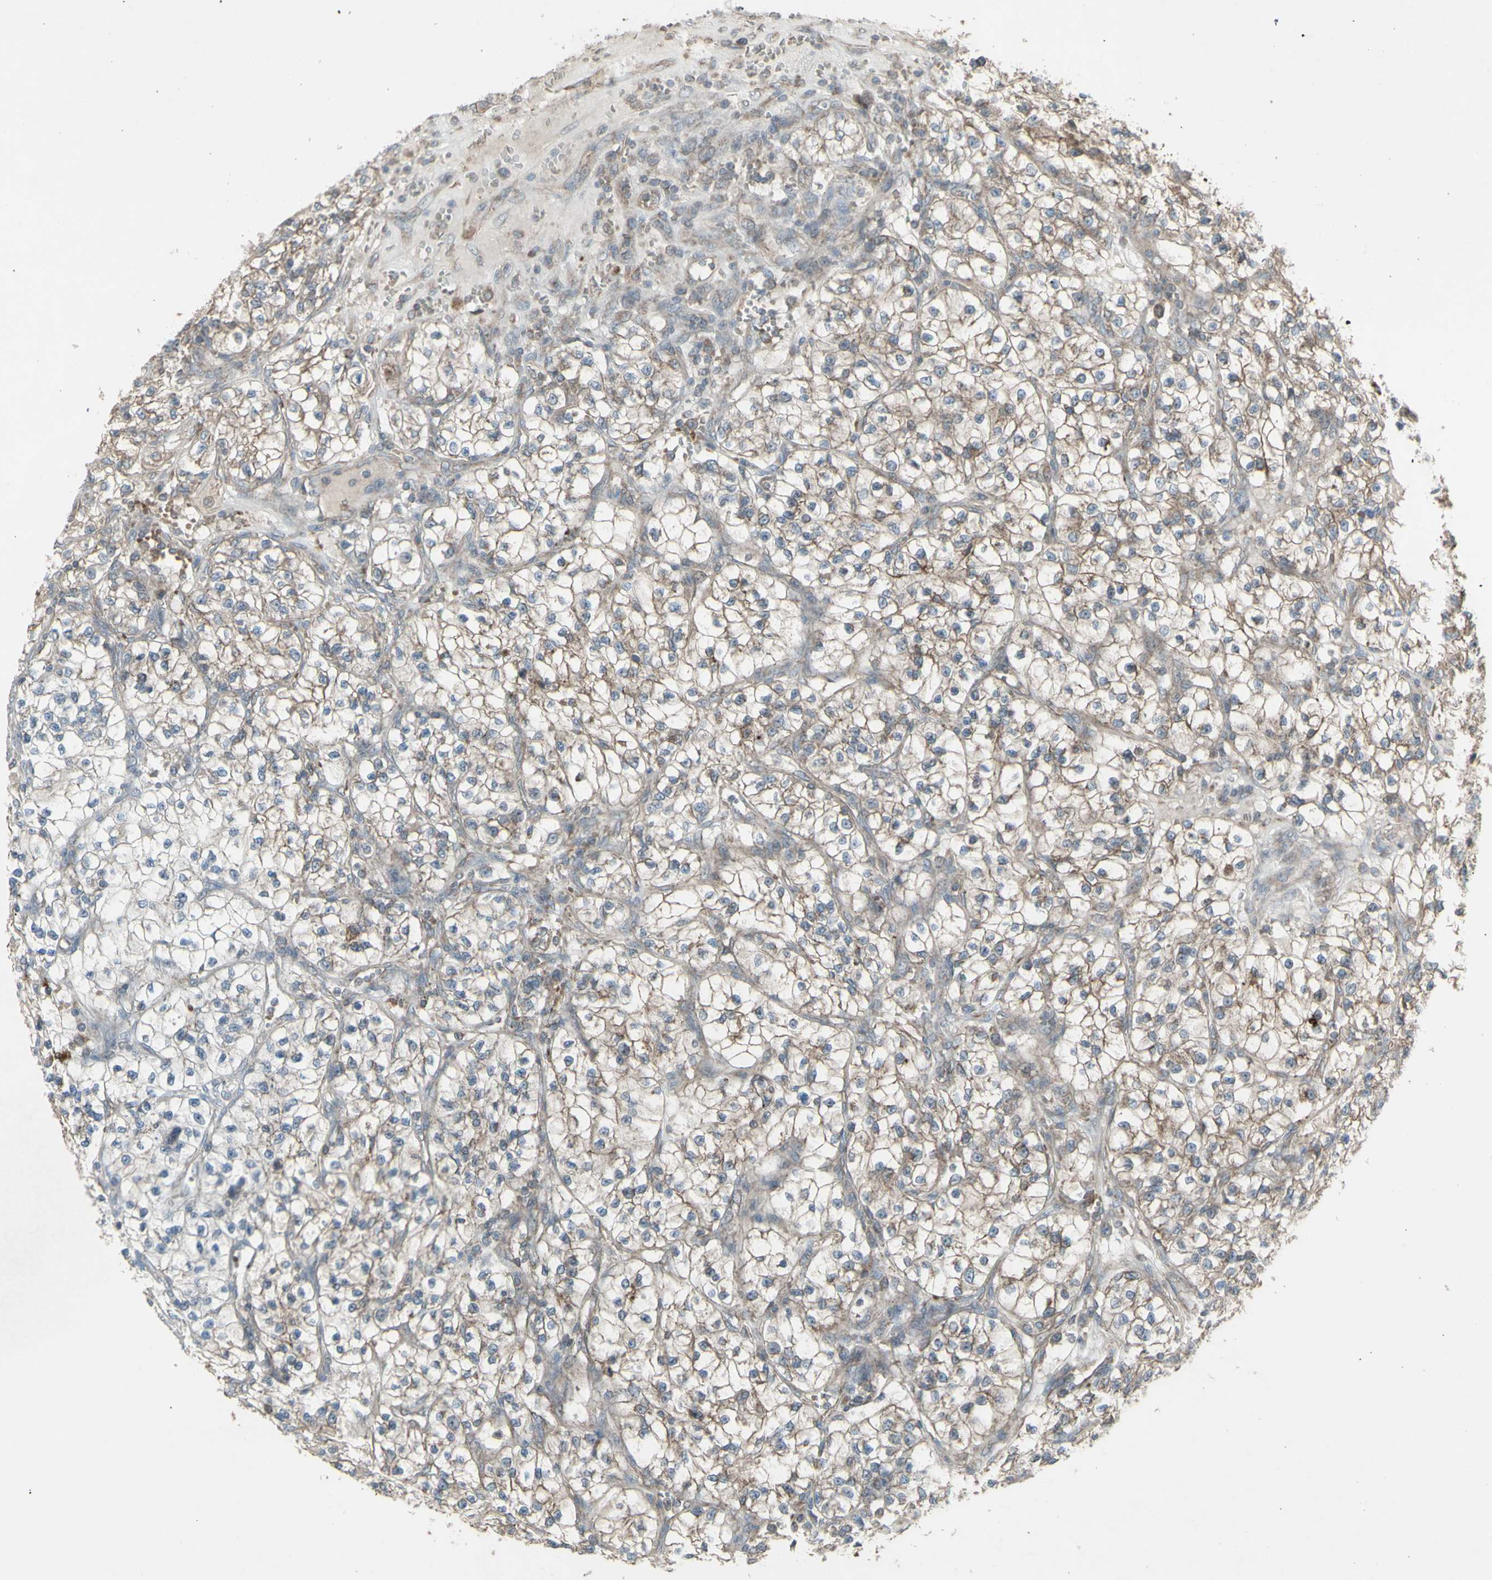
{"staining": {"intensity": "weak", "quantity": ">75%", "location": "cytoplasmic/membranous"}, "tissue": "renal cancer", "cell_type": "Tumor cells", "image_type": "cancer", "snomed": [{"axis": "morphology", "description": "Adenocarcinoma, NOS"}, {"axis": "topography", "description": "Kidney"}], "caption": "About >75% of tumor cells in renal cancer demonstrate weak cytoplasmic/membranous protein expression as visualized by brown immunohistochemical staining.", "gene": "SHC1", "patient": {"sex": "female", "age": 57}}